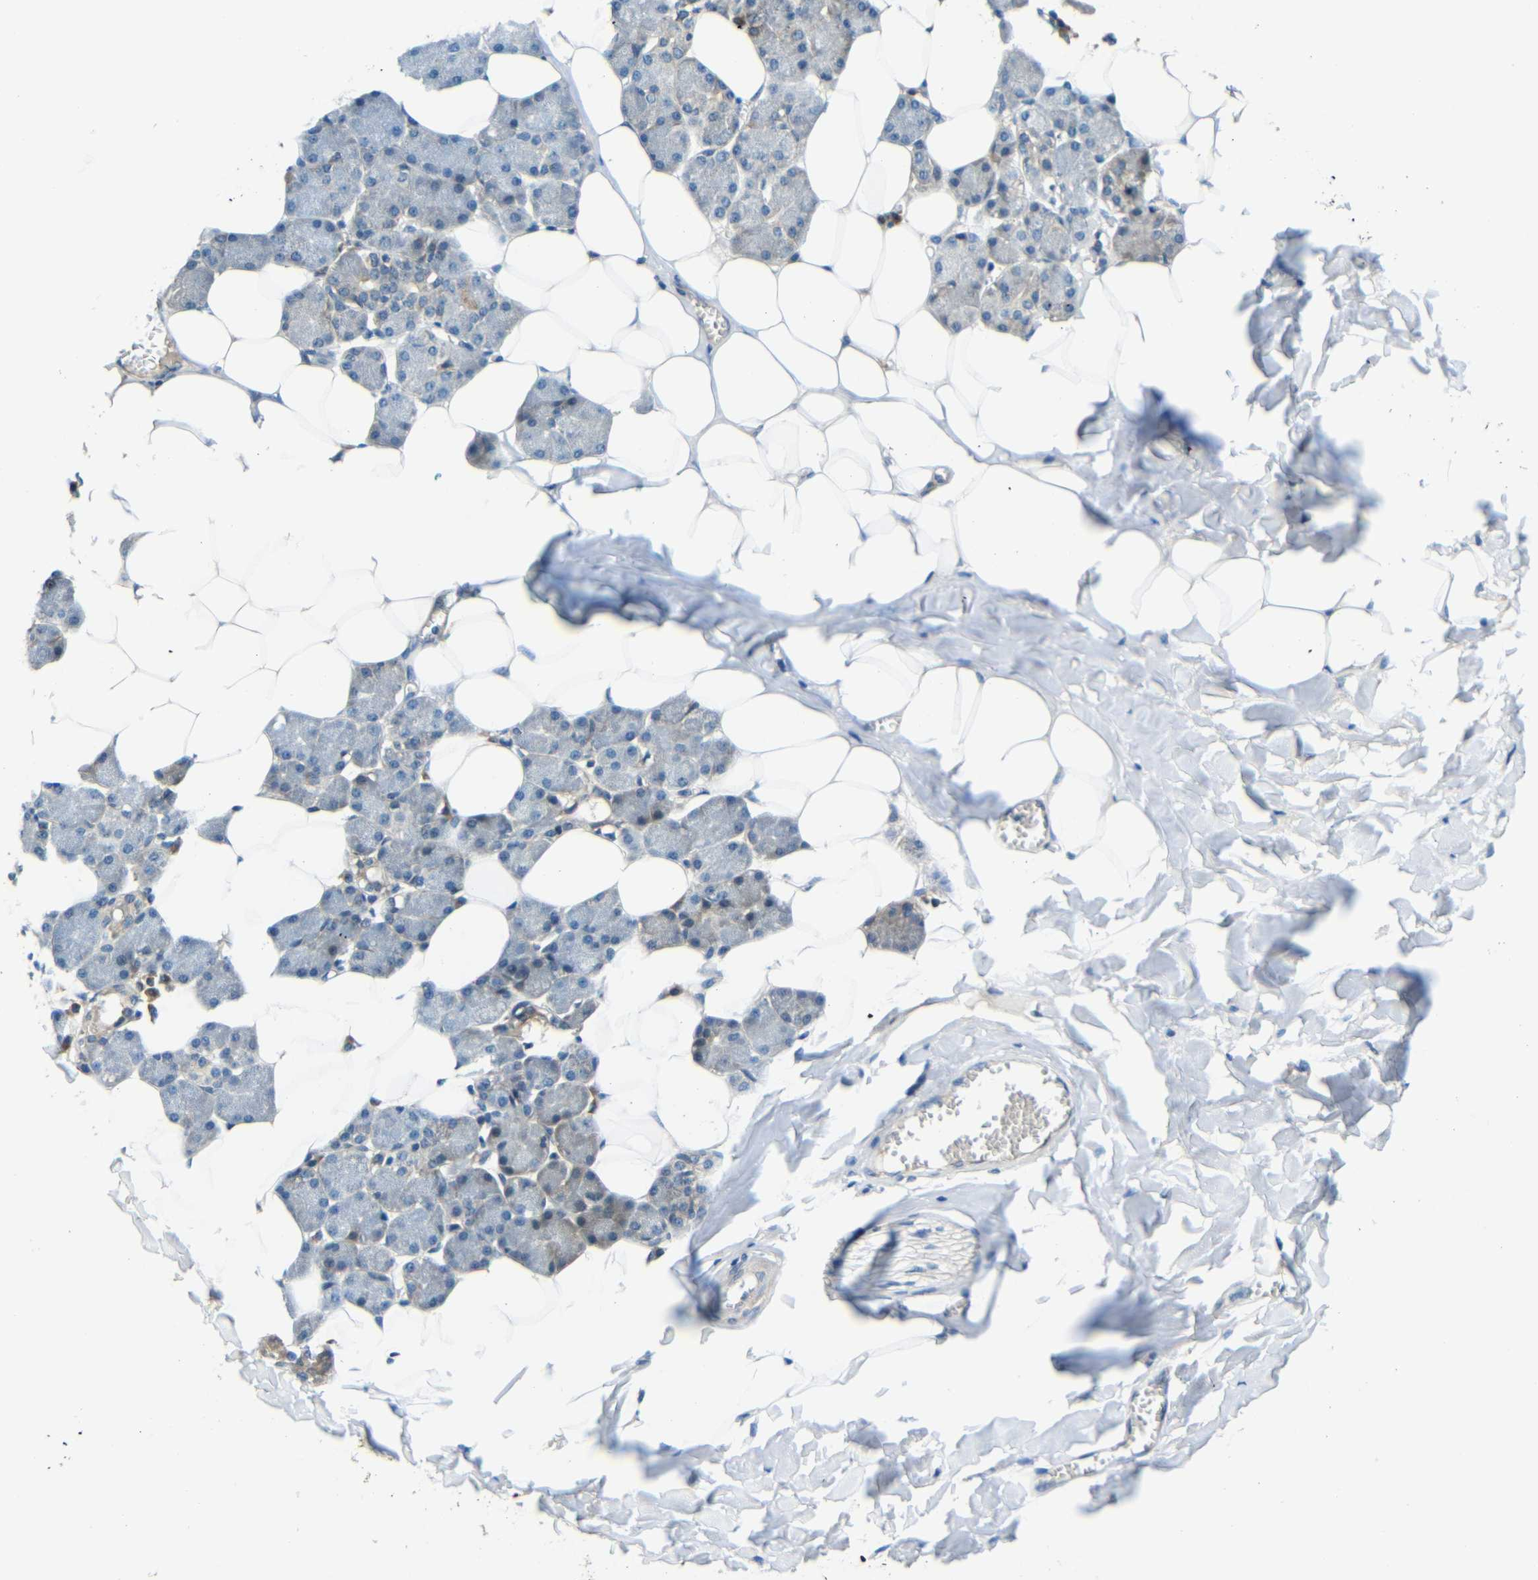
{"staining": {"intensity": "moderate", "quantity": "25%-75%", "location": "cytoplasmic/membranous"}, "tissue": "salivary gland", "cell_type": "Glandular cells", "image_type": "normal", "snomed": [{"axis": "morphology", "description": "Normal tissue, NOS"}, {"axis": "morphology", "description": "Adenoma, NOS"}, {"axis": "topography", "description": "Salivary gland"}], "caption": "Immunohistochemistry (DAB) staining of normal human salivary gland demonstrates moderate cytoplasmic/membranous protein staining in about 25%-75% of glandular cells. (brown staining indicates protein expression, while blue staining denotes nuclei).", "gene": "FNDC3A", "patient": {"sex": "female", "age": 32}}